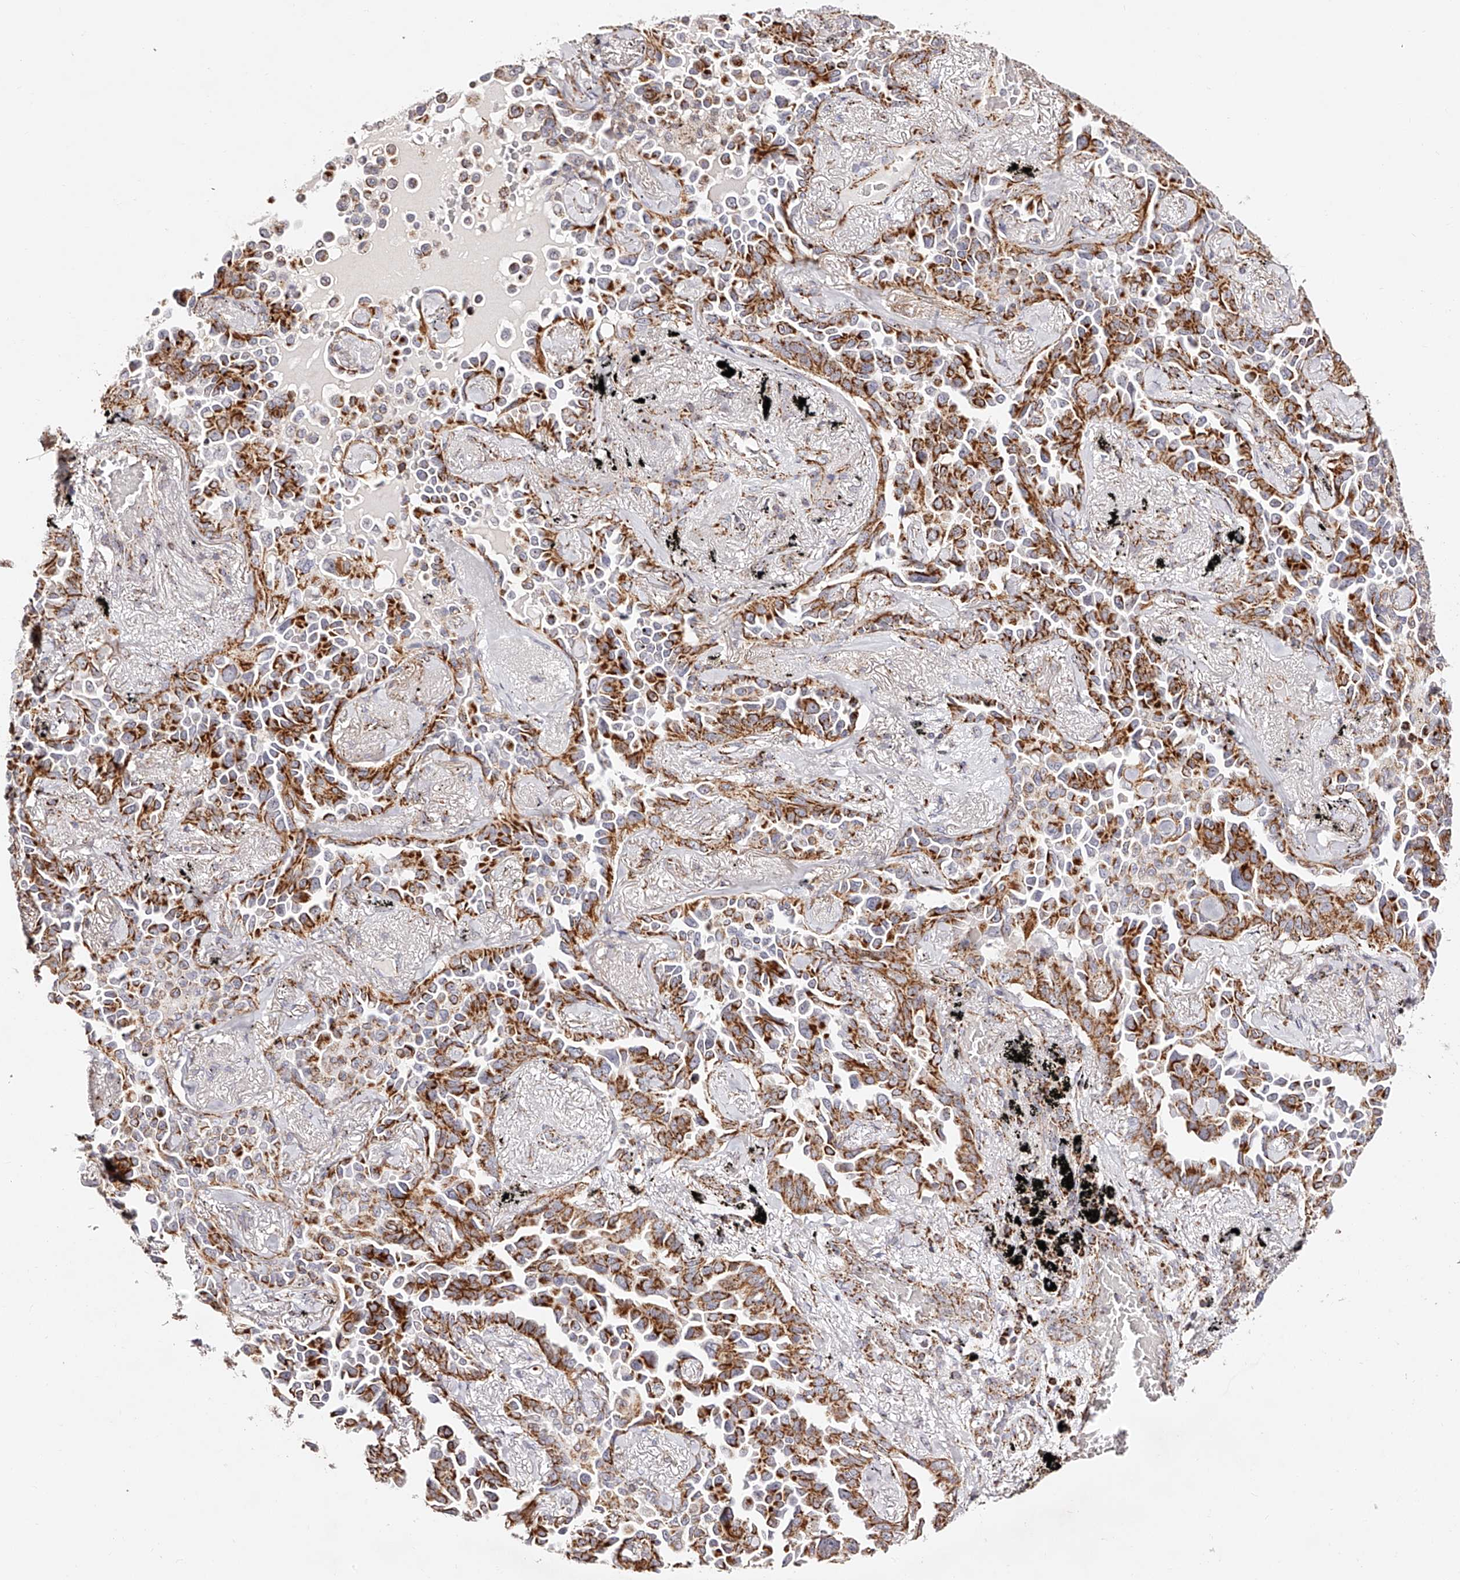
{"staining": {"intensity": "strong", "quantity": ">75%", "location": "cytoplasmic/membranous"}, "tissue": "lung cancer", "cell_type": "Tumor cells", "image_type": "cancer", "snomed": [{"axis": "morphology", "description": "Adenocarcinoma, NOS"}, {"axis": "topography", "description": "Lung"}], "caption": "The immunohistochemical stain labels strong cytoplasmic/membranous expression in tumor cells of adenocarcinoma (lung) tissue.", "gene": "NDUFV3", "patient": {"sex": "female", "age": 67}}